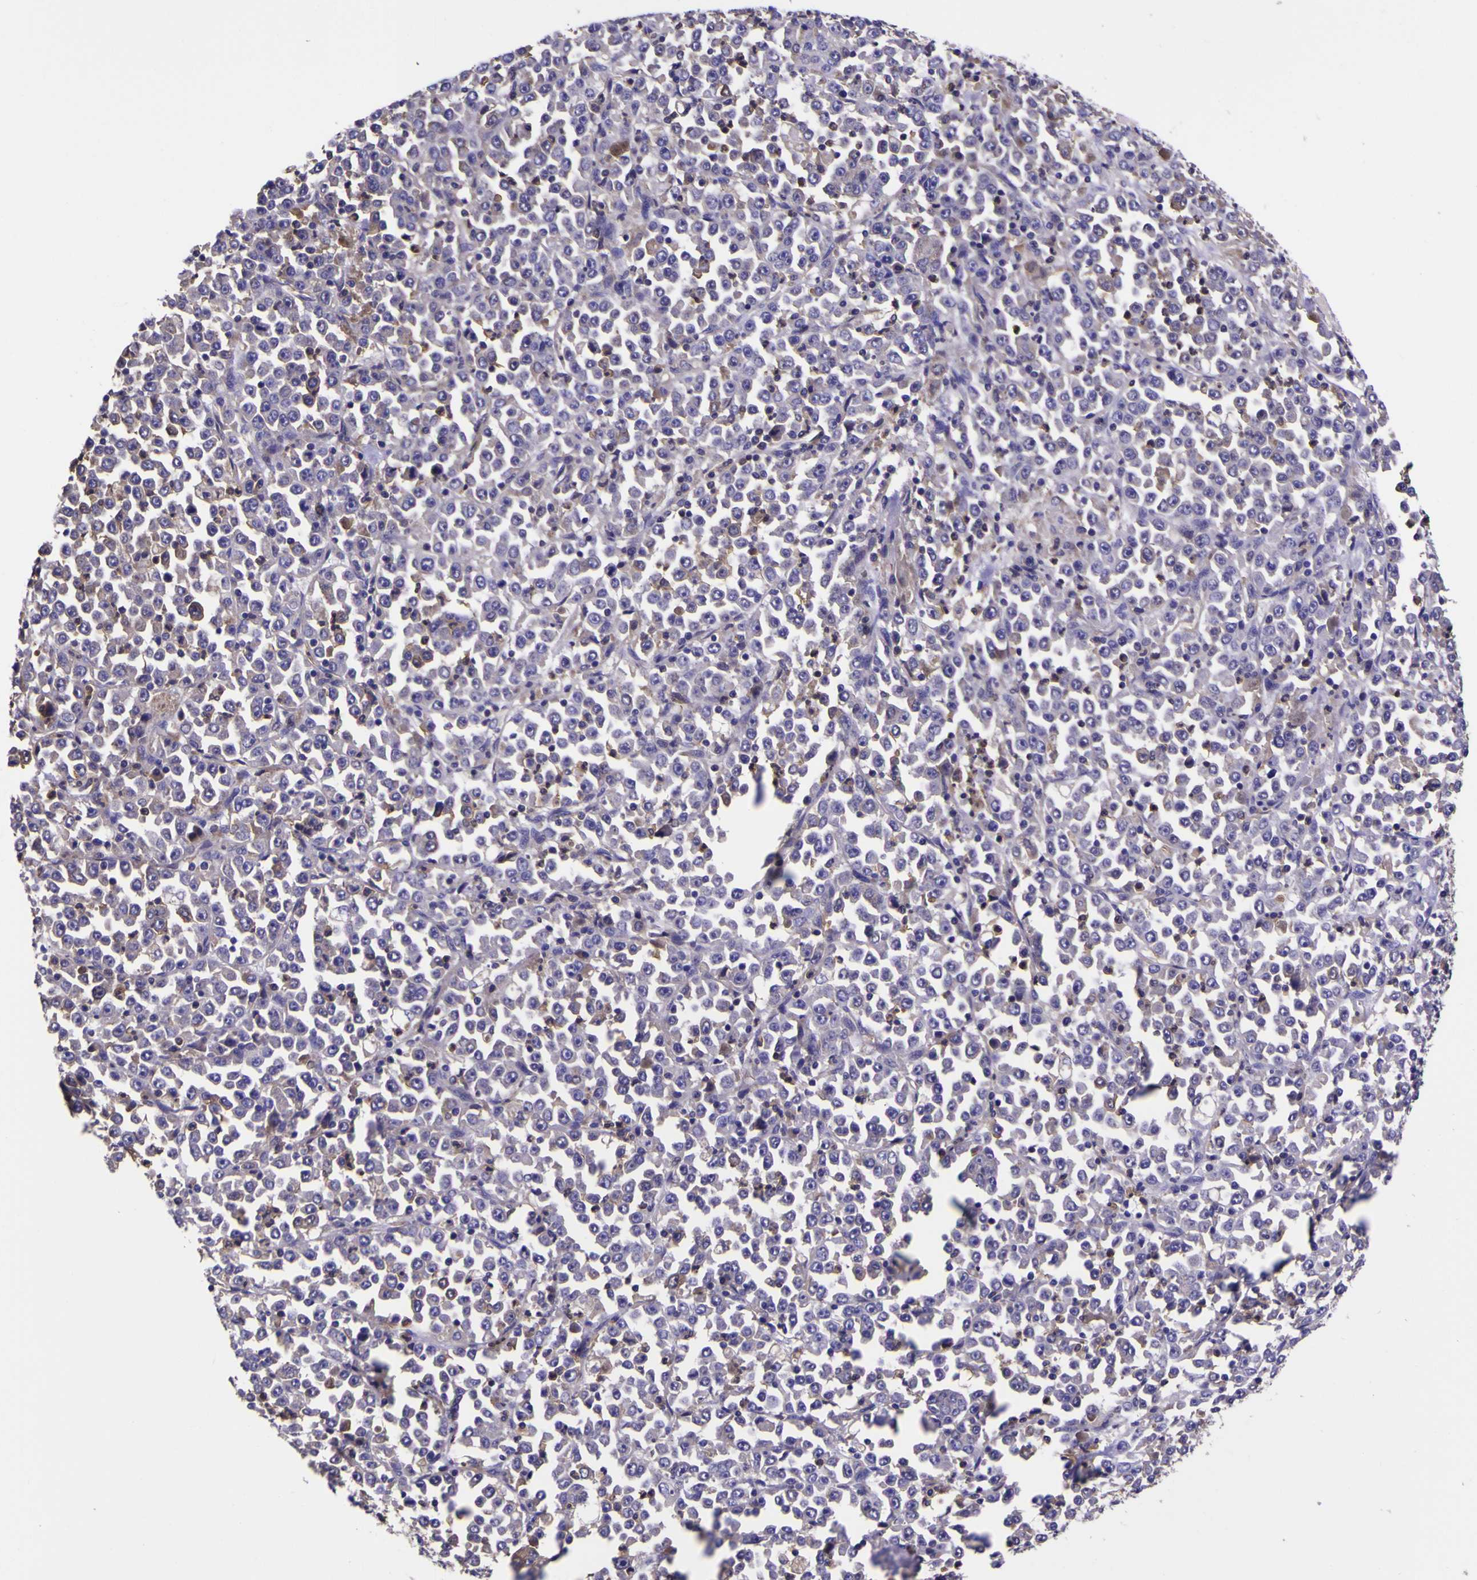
{"staining": {"intensity": "negative", "quantity": "none", "location": "none"}, "tissue": "stomach cancer", "cell_type": "Tumor cells", "image_type": "cancer", "snomed": [{"axis": "morphology", "description": "Normal tissue, NOS"}, {"axis": "morphology", "description": "Adenocarcinoma, NOS"}, {"axis": "topography", "description": "Stomach, upper"}, {"axis": "topography", "description": "Stomach"}], "caption": "High power microscopy micrograph of an immunohistochemistry micrograph of stomach cancer (adenocarcinoma), revealing no significant positivity in tumor cells.", "gene": "MAPK14", "patient": {"sex": "male", "age": 59}}